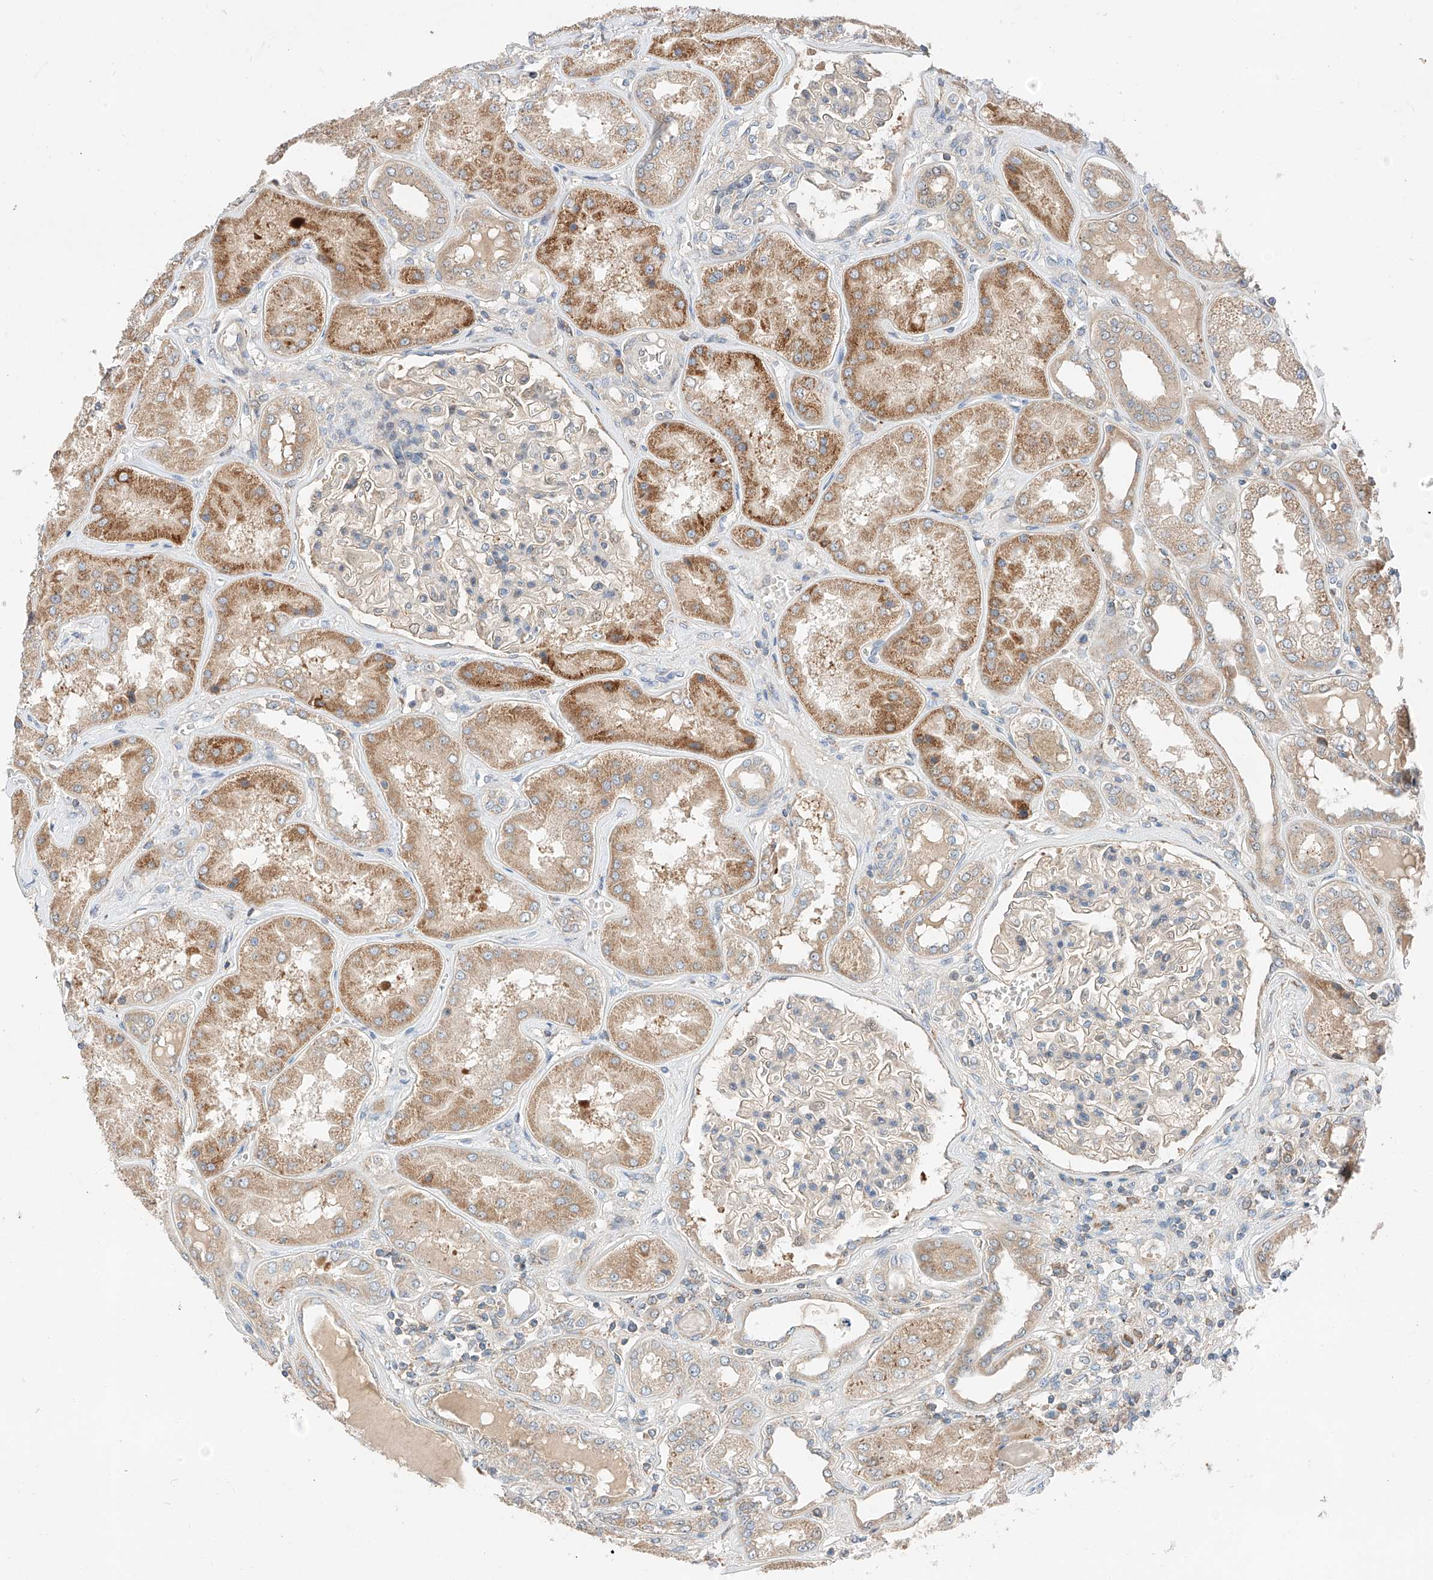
{"staining": {"intensity": "moderate", "quantity": "25%-75%", "location": "cytoplasmic/membranous"}, "tissue": "kidney", "cell_type": "Cells in glomeruli", "image_type": "normal", "snomed": [{"axis": "morphology", "description": "Normal tissue, NOS"}, {"axis": "topography", "description": "Kidney"}], "caption": "High-magnification brightfield microscopy of benign kidney stained with DAB (3,3'-diaminobenzidine) (brown) and counterstained with hematoxylin (blue). cells in glomeruli exhibit moderate cytoplasmic/membranous staining is present in about25%-75% of cells.", "gene": "RUSC1", "patient": {"sex": "female", "age": 56}}